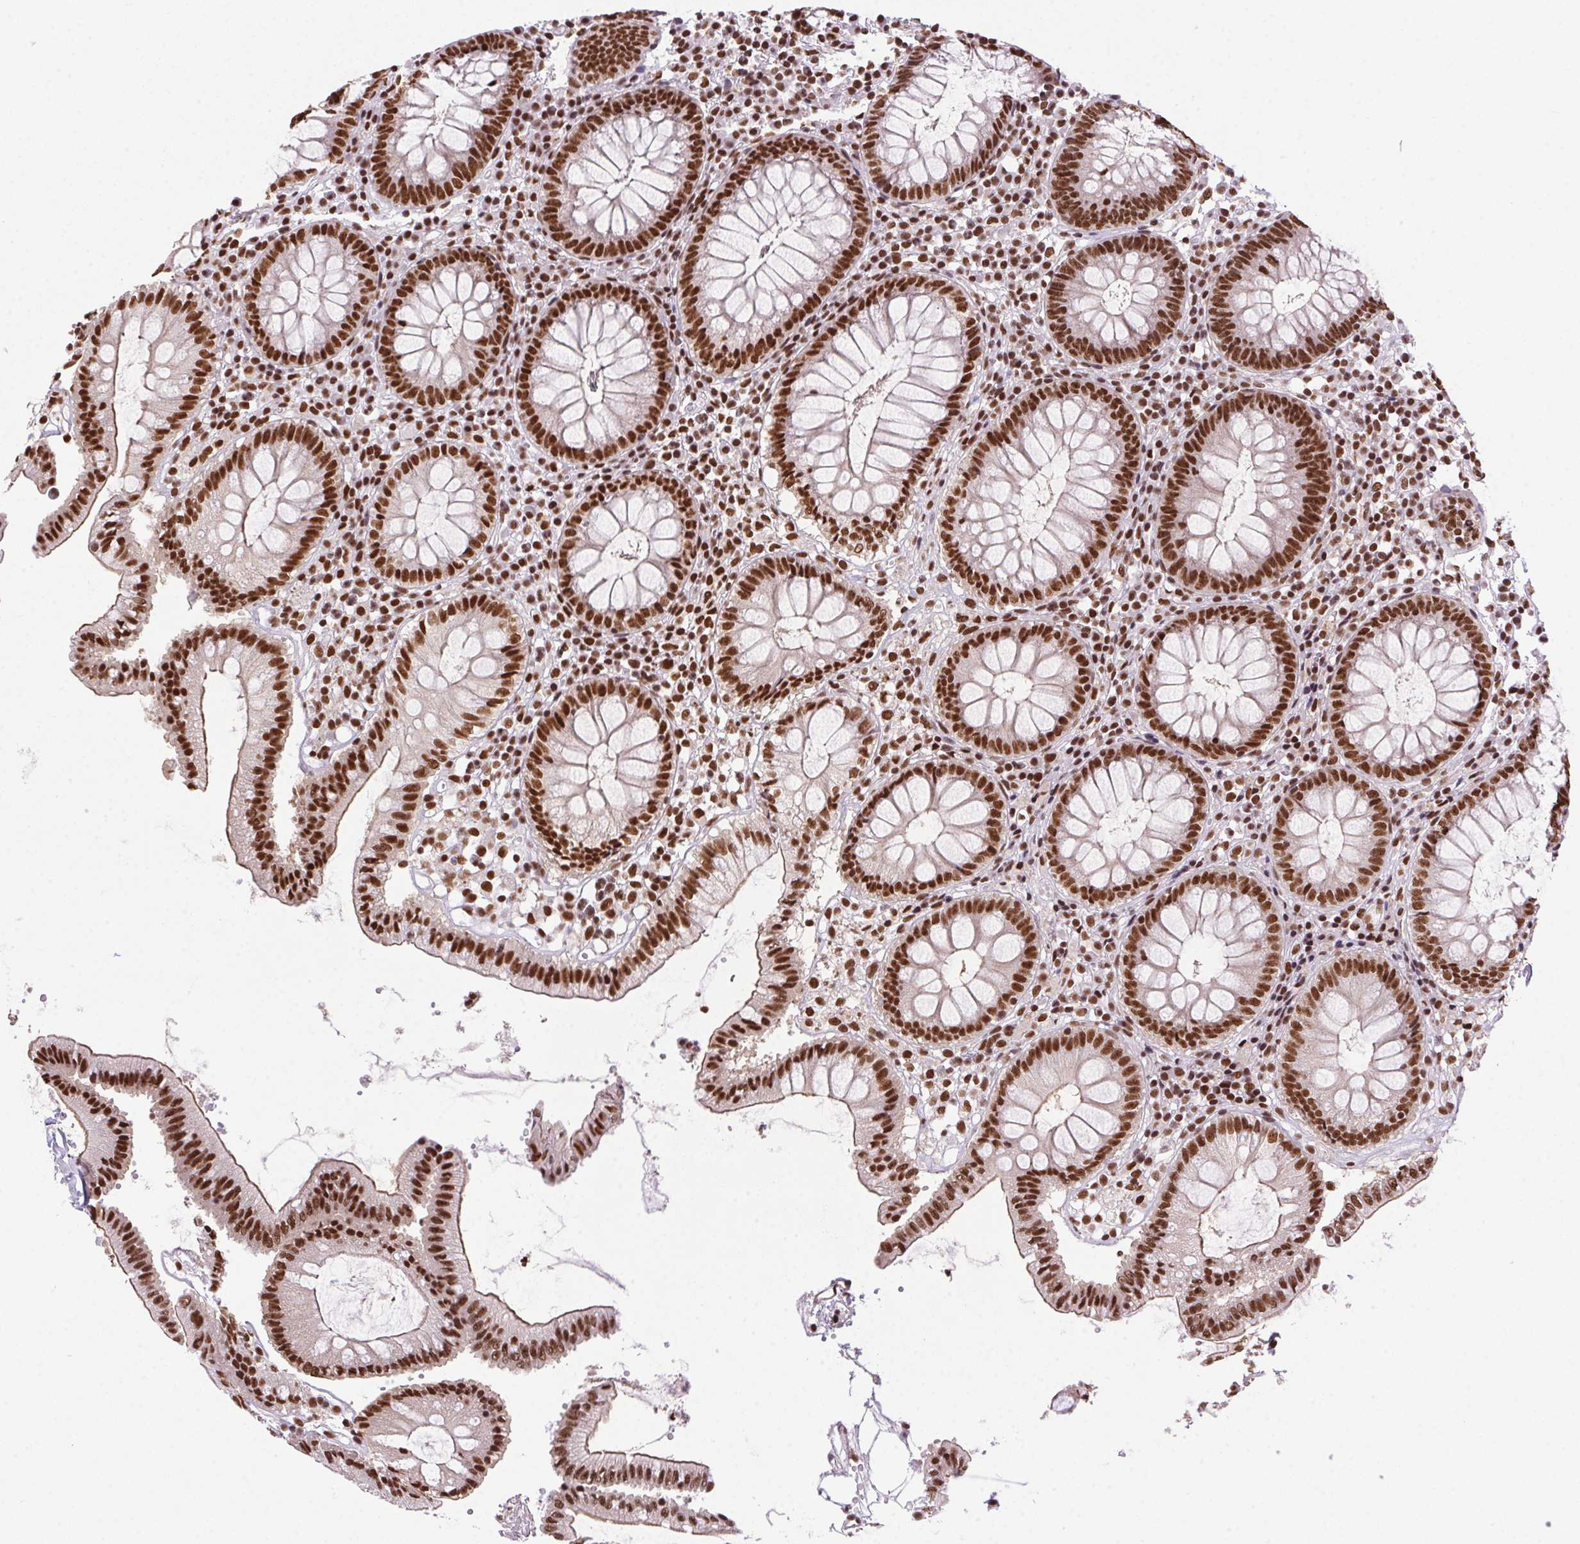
{"staining": {"intensity": "moderate", "quantity": "25%-75%", "location": "nuclear"}, "tissue": "colon", "cell_type": "Endothelial cells", "image_type": "normal", "snomed": [{"axis": "morphology", "description": "Normal tissue, NOS"}, {"axis": "morphology", "description": "Adenocarcinoma, NOS"}, {"axis": "topography", "description": "Colon"}], "caption": "A high-resolution image shows immunohistochemistry staining of normal colon, which exhibits moderate nuclear positivity in approximately 25%-75% of endothelial cells. The protein of interest is stained brown, and the nuclei are stained in blue (DAB (3,3'-diaminobenzidine) IHC with brightfield microscopy, high magnification).", "gene": "ZNF207", "patient": {"sex": "male", "age": 83}}